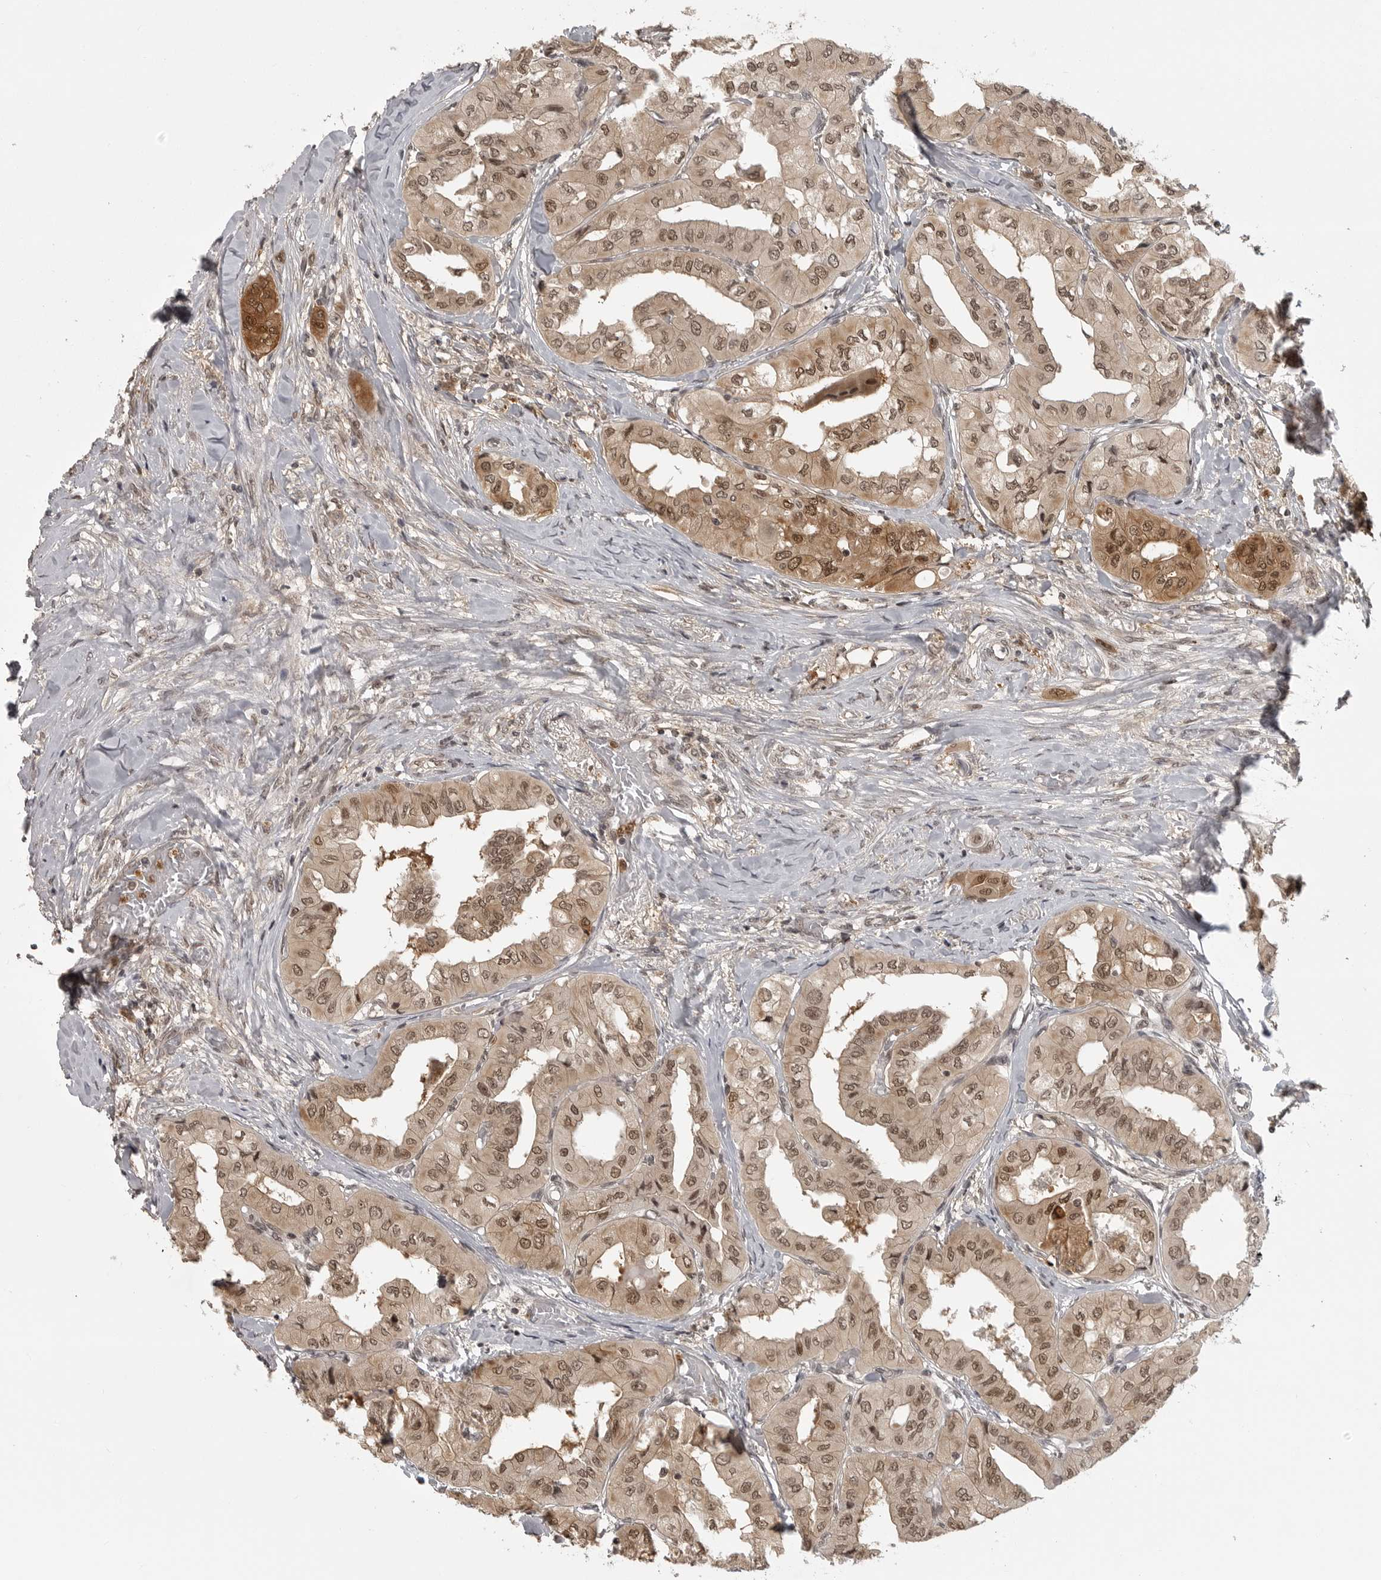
{"staining": {"intensity": "moderate", "quantity": ">75%", "location": "cytoplasmic/membranous,nuclear"}, "tissue": "thyroid cancer", "cell_type": "Tumor cells", "image_type": "cancer", "snomed": [{"axis": "morphology", "description": "Papillary adenocarcinoma, NOS"}, {"axis": "topography", "description": "Thyroid gland"}], "caption": "Protein analysis of papillary adenocarcinoma (thyroid) tissue displays moderate cytoplasmic/membranous and nuclear staining in about >75% of tumor cells. The protein of interest is stained brown, and the nuclei are stained in blue (DAB IHC with brightfield microscopy, high magnification).", "gene": "PEG3", "patient": {"sex": "female", "age": 59}}